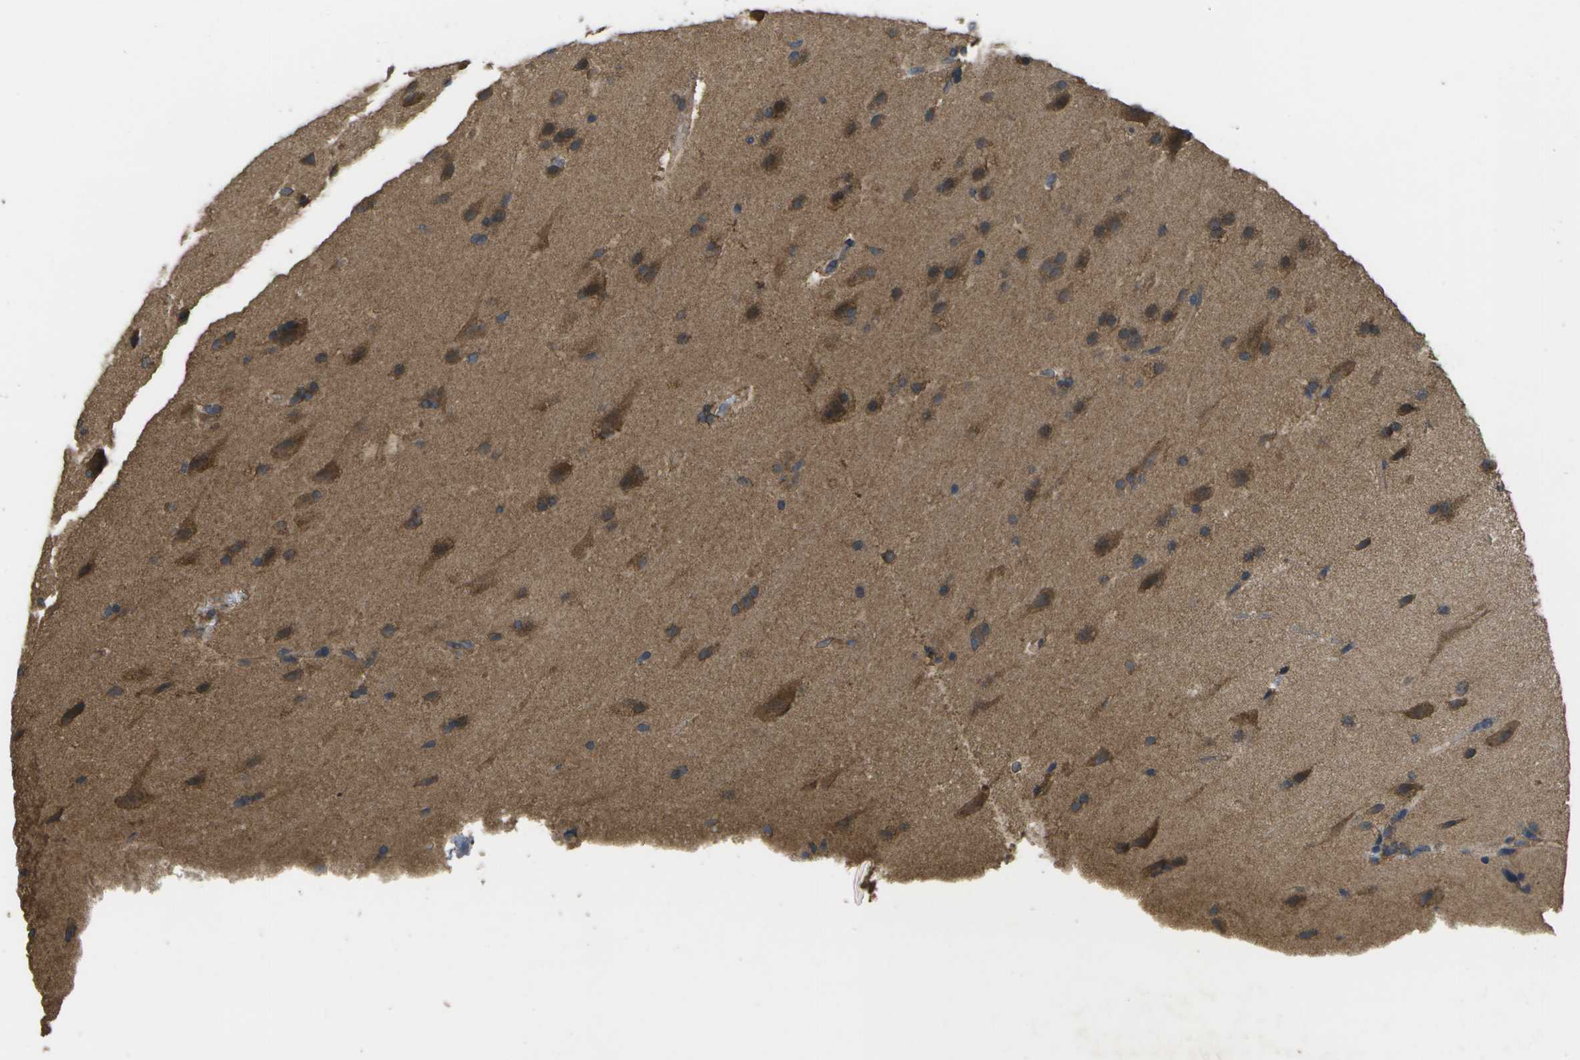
{"staining": {"intensity": "moderate", "quantity": ">75%", "location": "cytoplasmic/membranous"}, "tissue": "glioma", "cell_type": "Tumor cells", "image_type": "cancer", "snomed": [{"axis": "morphology", "description": "Glioma, malignant, Low grade"}, {"axis": "topography", "description": "Cerebral cortex"}], "caption": "The micrograph shows staining of low-grade glioma (malignant), revealing moderate cytoplasmic/membranous protein expression (brown color) within tumor cells.", "gene": "SACS", "patient": {"sex": "female", "age": 47}}